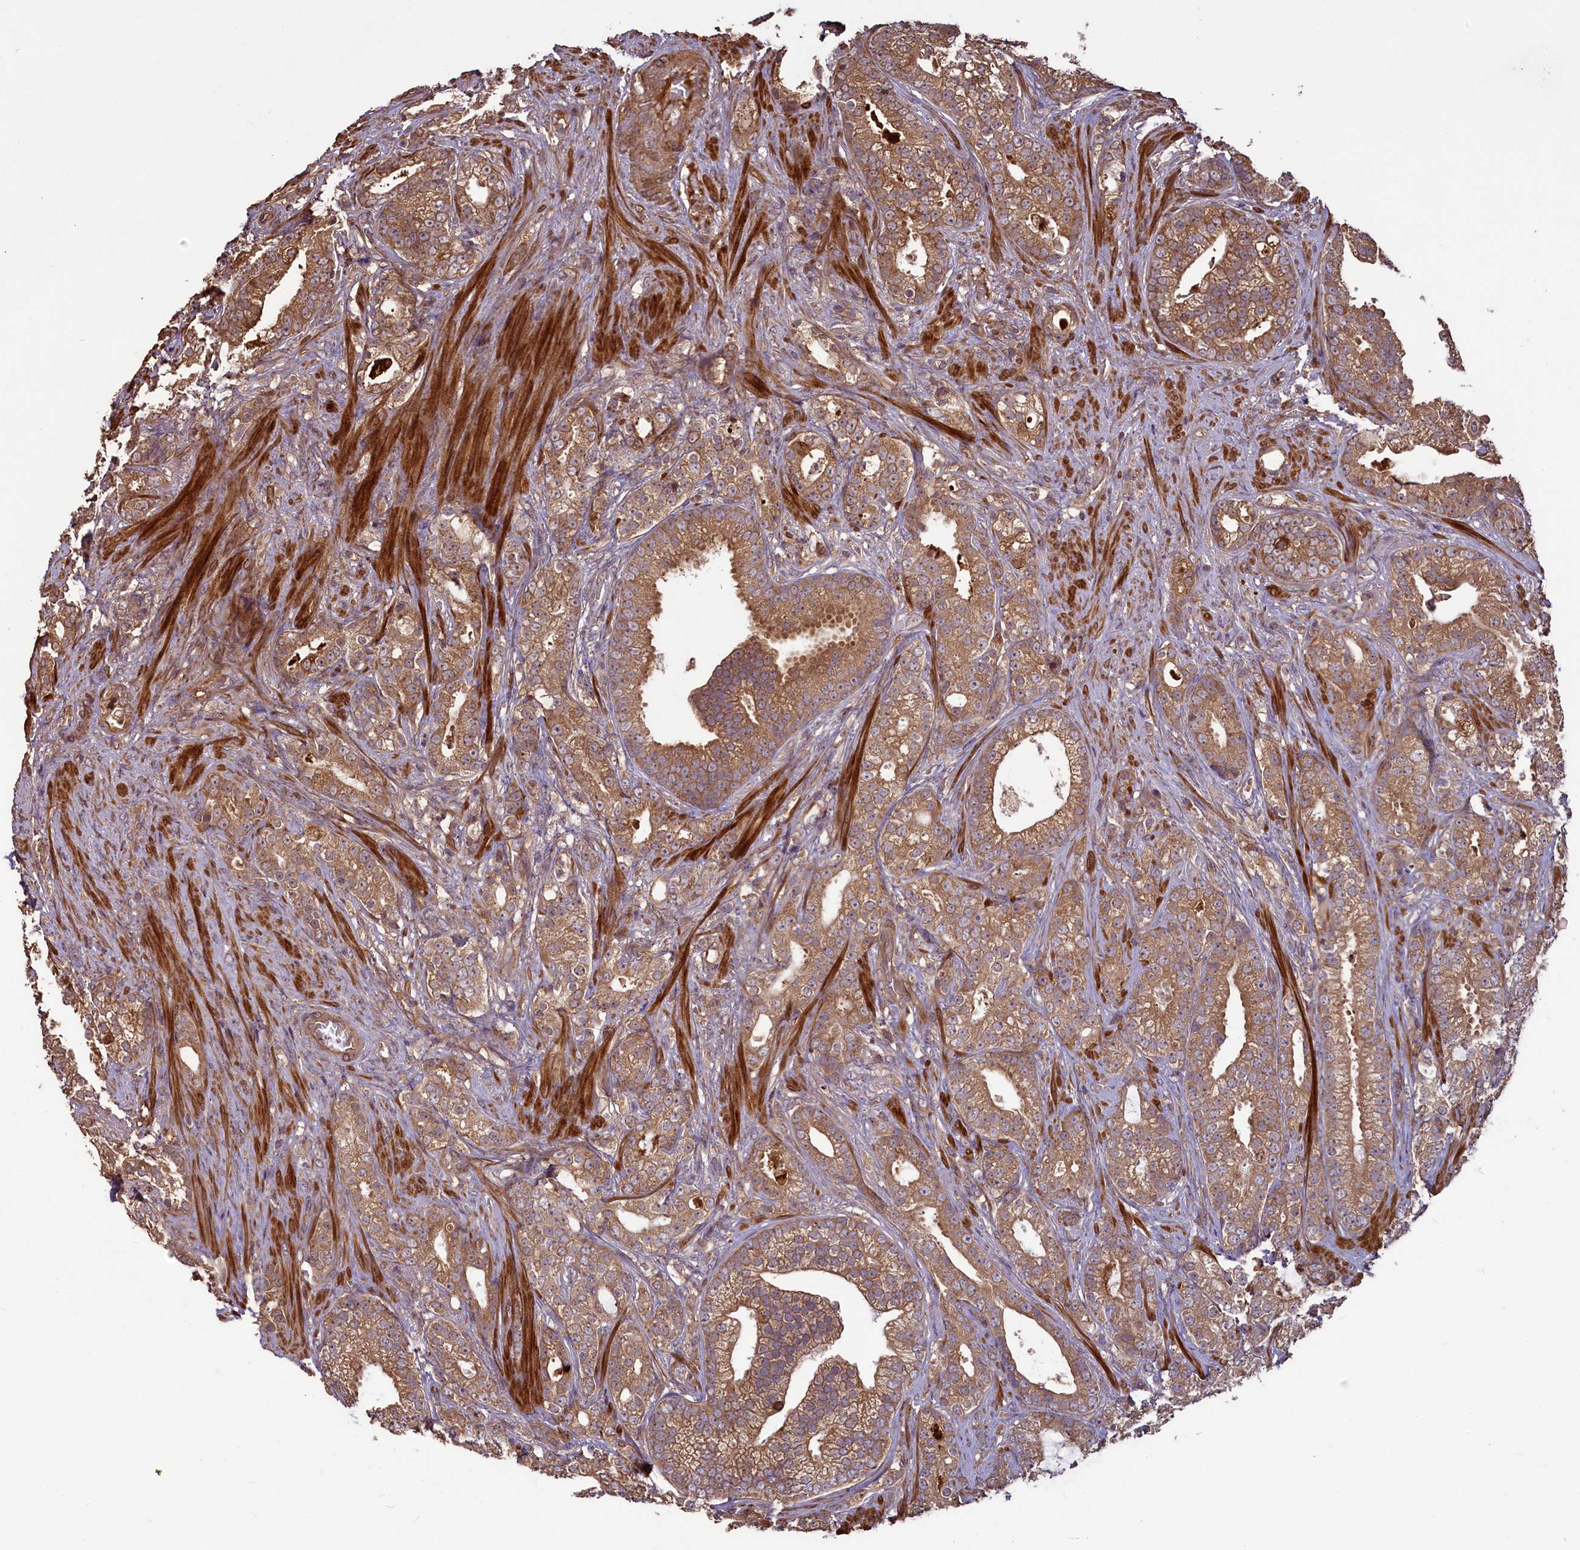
{"staining": {"intensity": "moderate", "quantity": ">75%", "location": "cytoplasmic/membranous"}, "tissue": "prostate cancer", "cell_type": "Tumor cells", "image_type": "cancer", "snomed": [{"axis": "morphology", "description": "Adenocarcinoma, High grade"}, {"axis": "topography", "description": "Prostate and seminal vesicle, NOS"}], "caption": "A medium amount of moderate cytoplasmic/membranous expression is present in approximately >75% of tumor cells in prostate cancer tissue.", "gene": "NUDT6", "patient": {"sex": "male", "age": 67}}